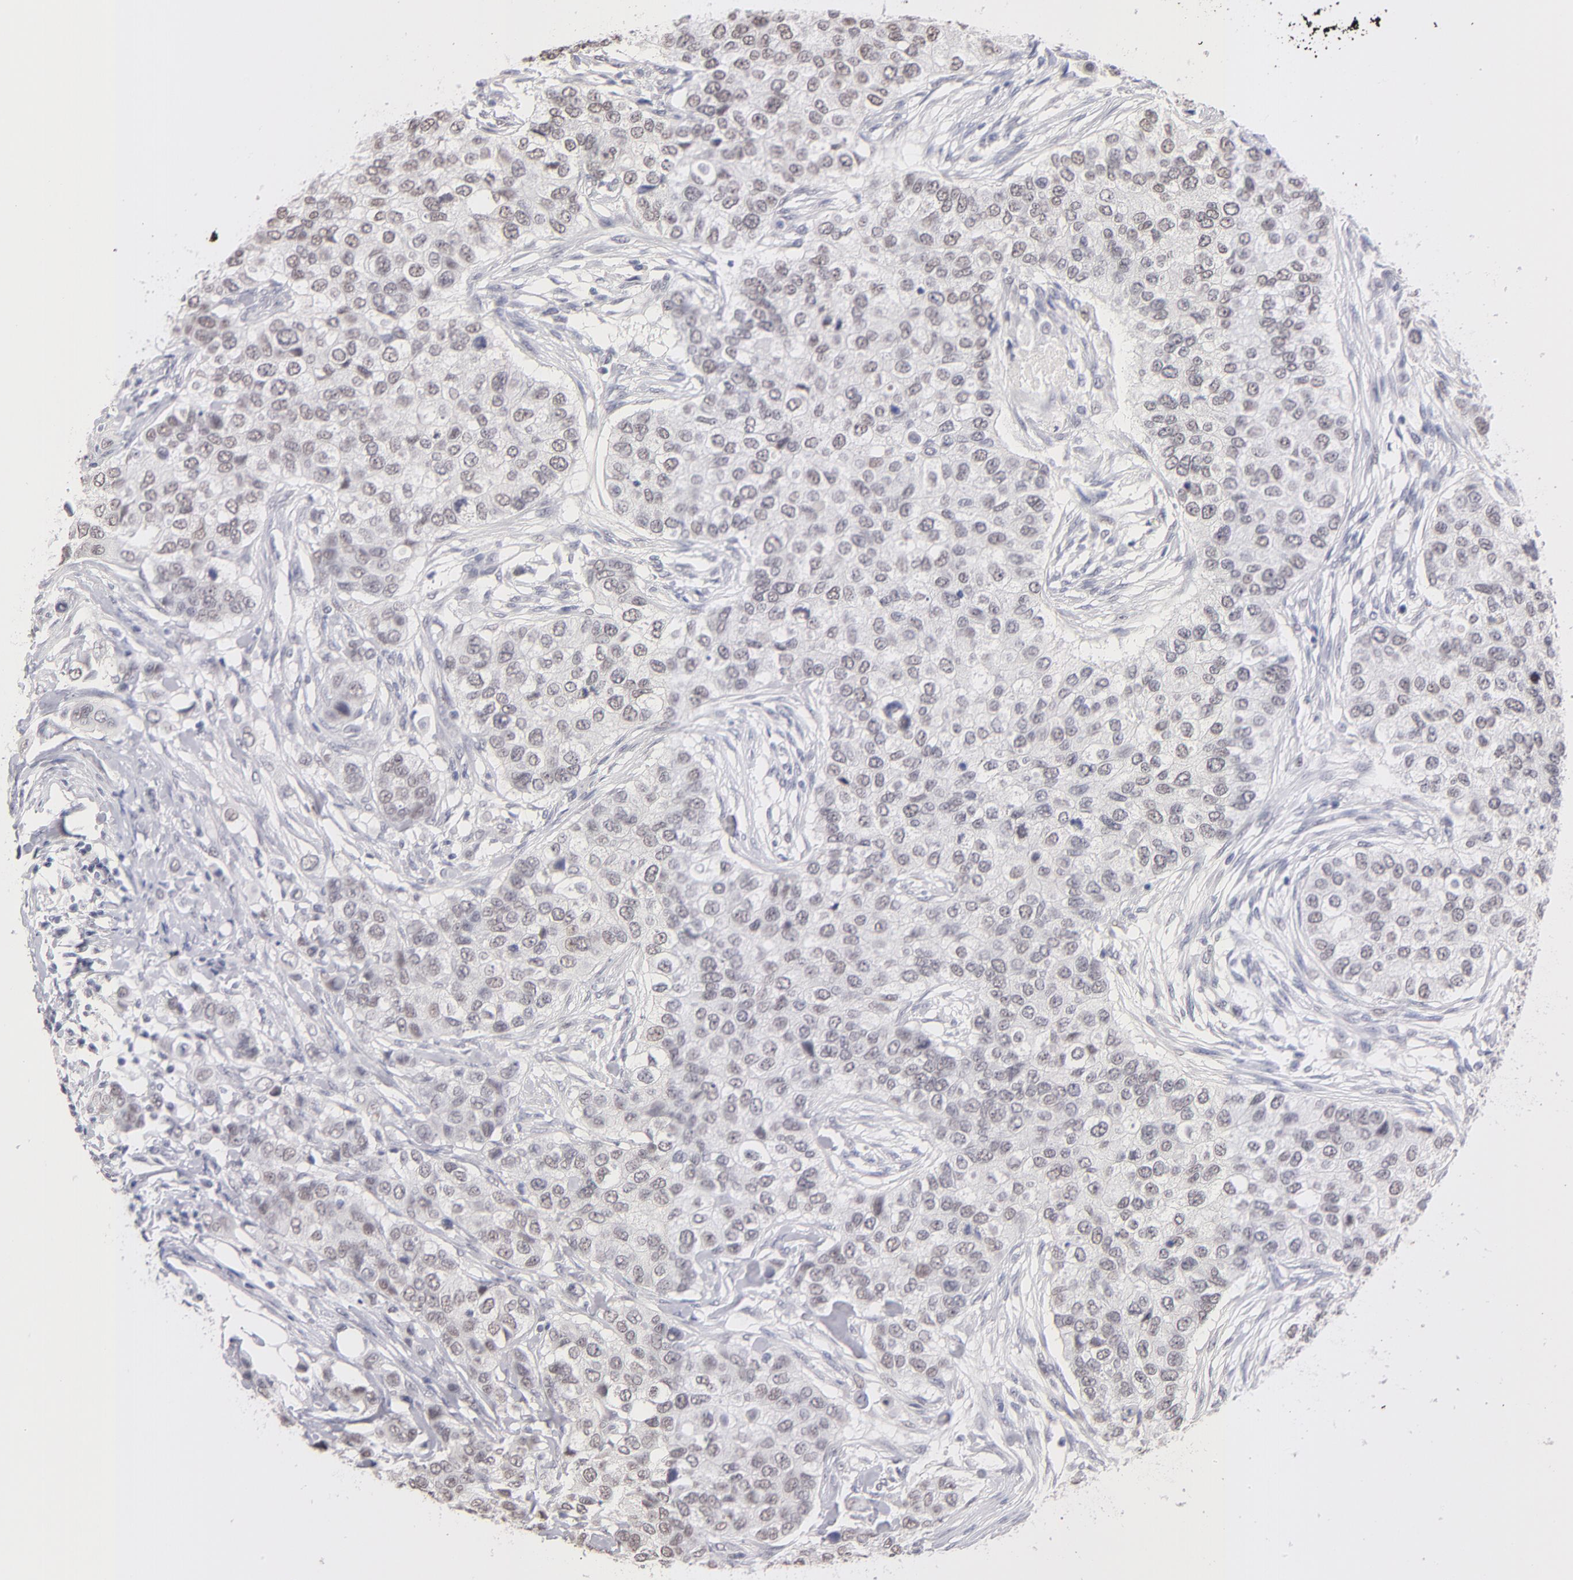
{"staining": {"intensity": "weak", "quantity": ">75%", "location": "nuclear"}, "tissue": "breast cancer", "cell_type": "Tumor cells", "image_type": "cancer", "snomed": [{"axis": "morphology", "description": "Normal tissue, NOS"}, {"axis": "morphology", "description": "Duct carcinoma"}, {"axis": "topography", "description": "Breast"}], "caption": "This is an image of immunohistochemistry (IHC) staining of breast cancer (intraductal carcinoma), which shows weak staining in the nuclear of tumor cells.", "gene": "TEX11", "patient": {"sex": "female", "age": 49}}